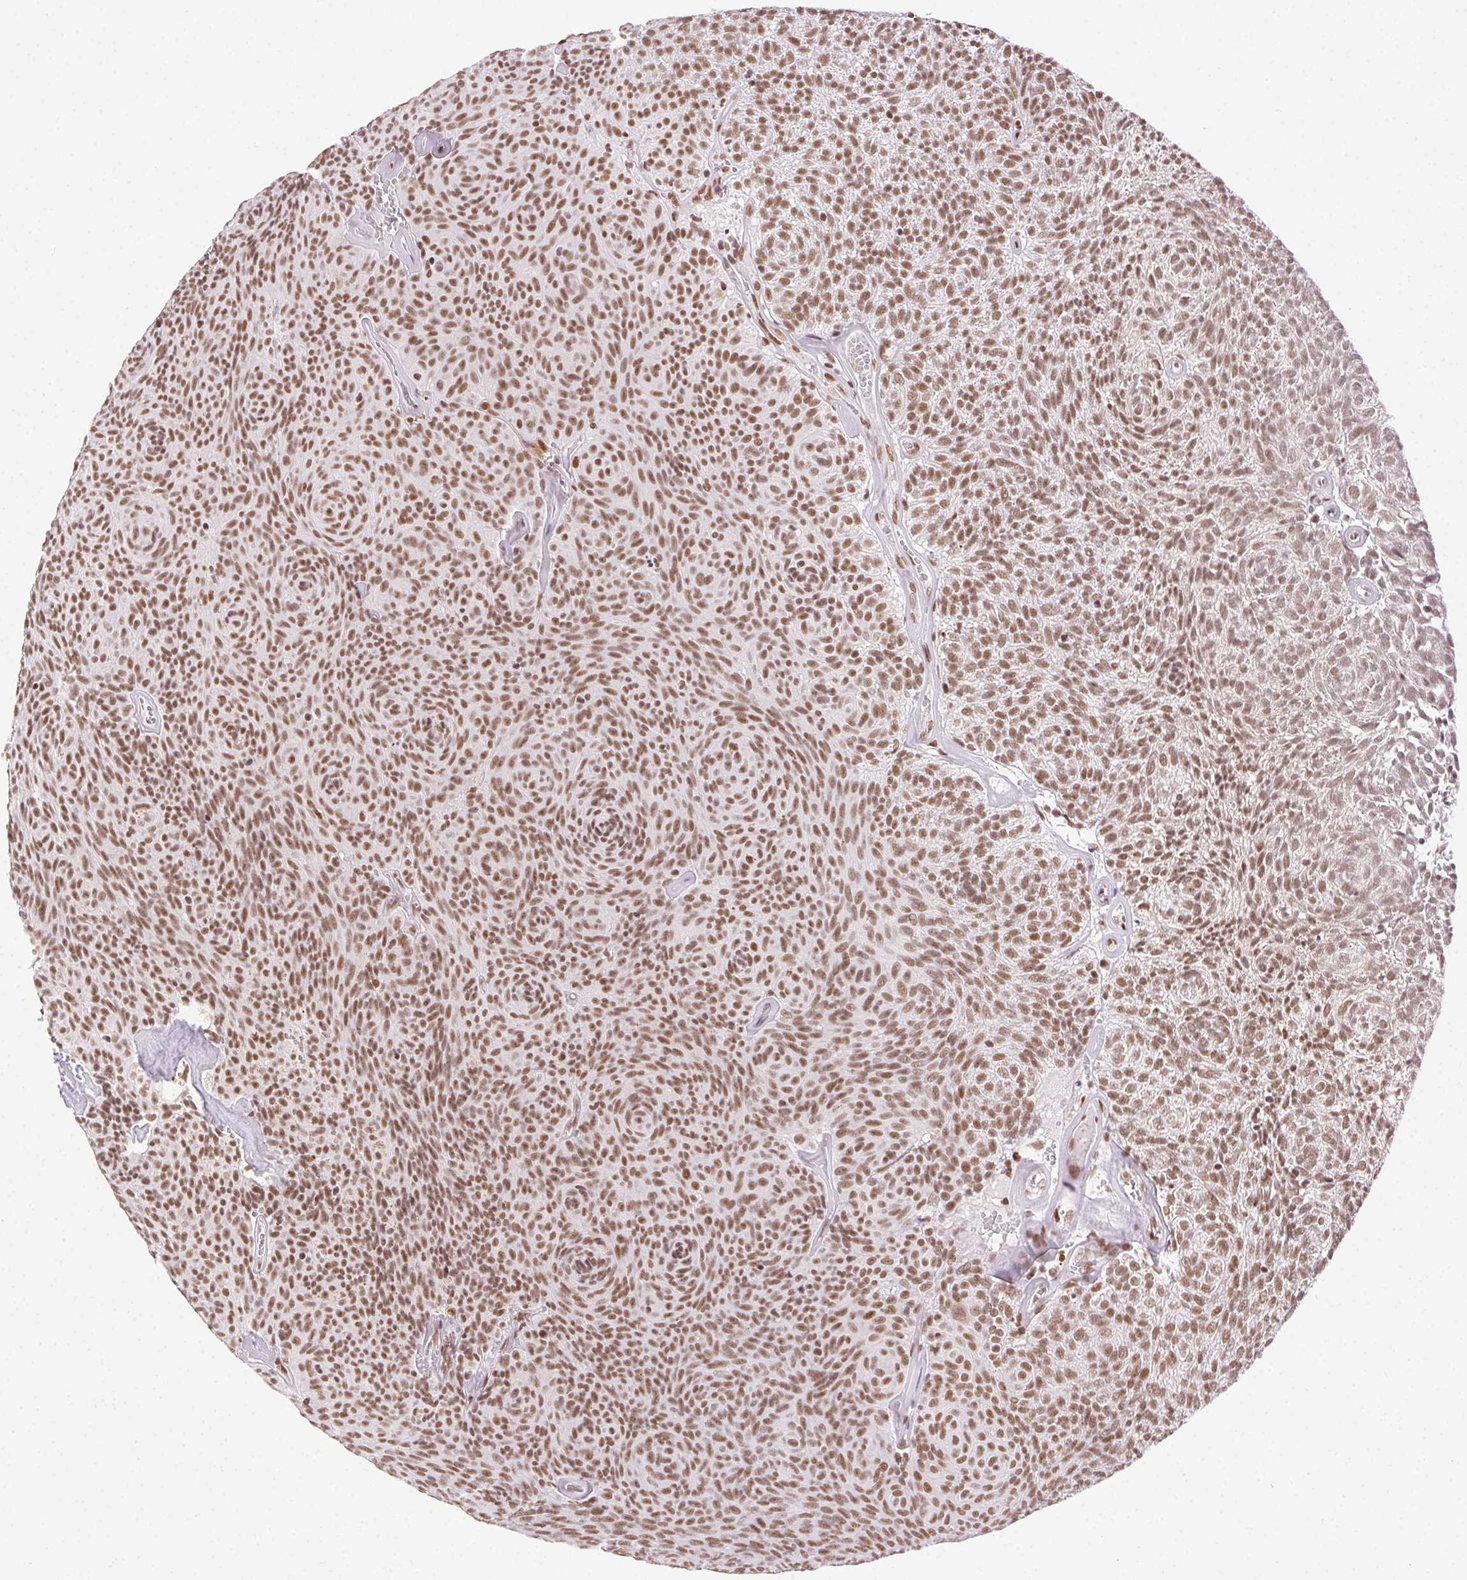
{"staining": {"intensity": "moderate", "quantity": ">75%", "location": "nuclear"}, "tissue": "urothelial cancer", "cell_type": "Tumor cells", "image_type": "cancer", "snomed": [{"axis": "morphology", "description": "Urothelial carcinoma, Low grade"}, {"axis": "topography", "description": "Urinary bladder"}], "caption": "Moderate nuclear positivity is appreciated in approximately >75% of tumor cells in urothelial cancer. The staining is performed using DAB (3,3'-diaminobenzidine) brown chromogen to label protein expression. The nuclei are counter-stained blue using hematoxylin.", "gene": "TRA2B", "patient": {"sex": "male", "age": 77}}